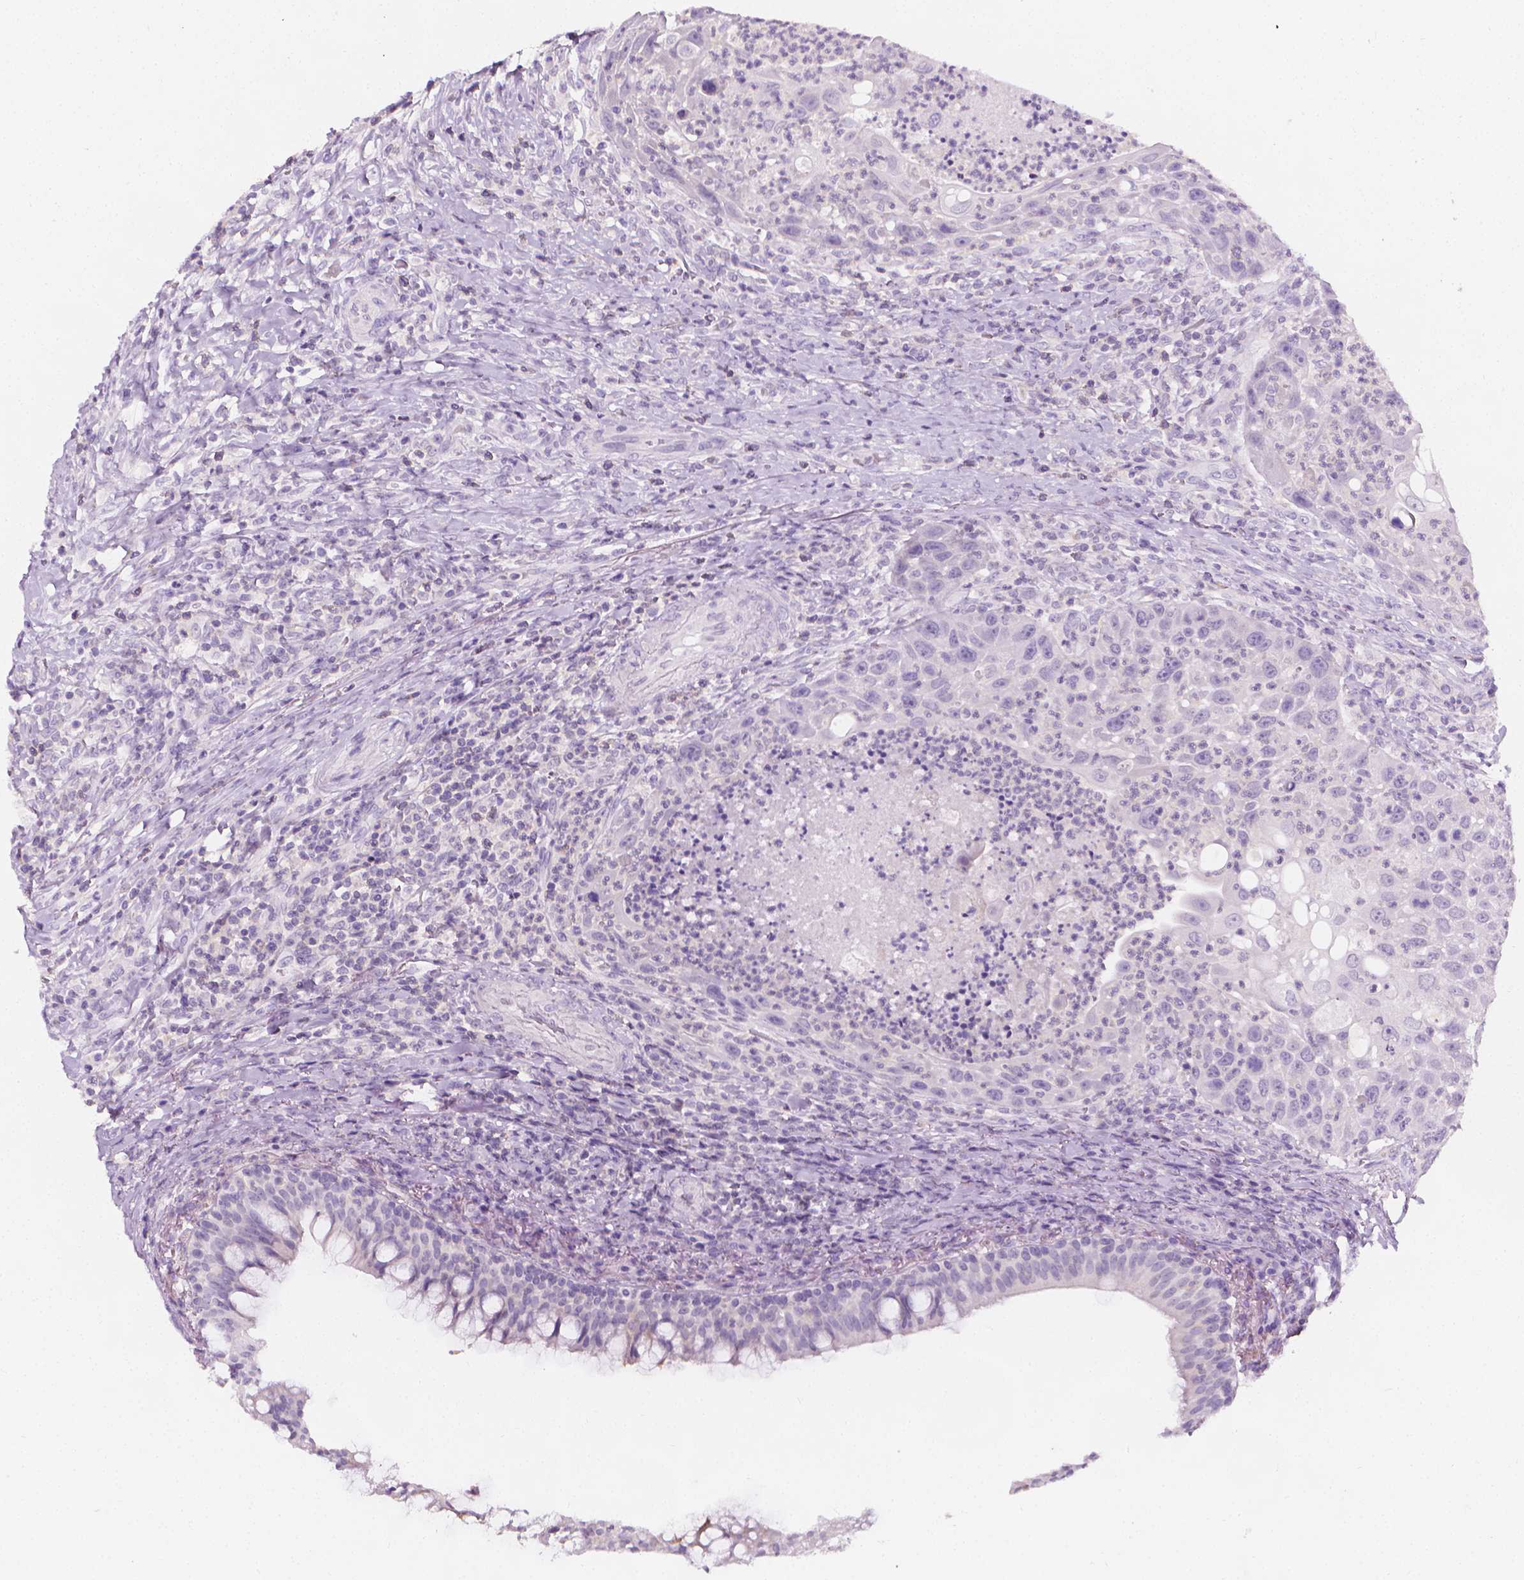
{"staining": {"intensity": "negative", "quantity": "none", "location": "none"}, "tissue": "head and neck cancer", "cell_type": "Tumor cells", "image_type": "cancer", "snomed": [{"axis": "morphology", "description": "Squamous cell carcinoma, NOS"}, {"axis": "topography", "description": "Head-Neck"}], "caption": "IHC photomicrograph of human head and neck cancer (squamous cell carcinoma) stained for a protein (brown), which exhibits no expression in tumor cells. The staining is performed using DAB brown chromogen with nuclei counter-stained in using hematoxylin.", "gene": "DCAF8L1", "patient": {"sex": "male", "age": 69}}